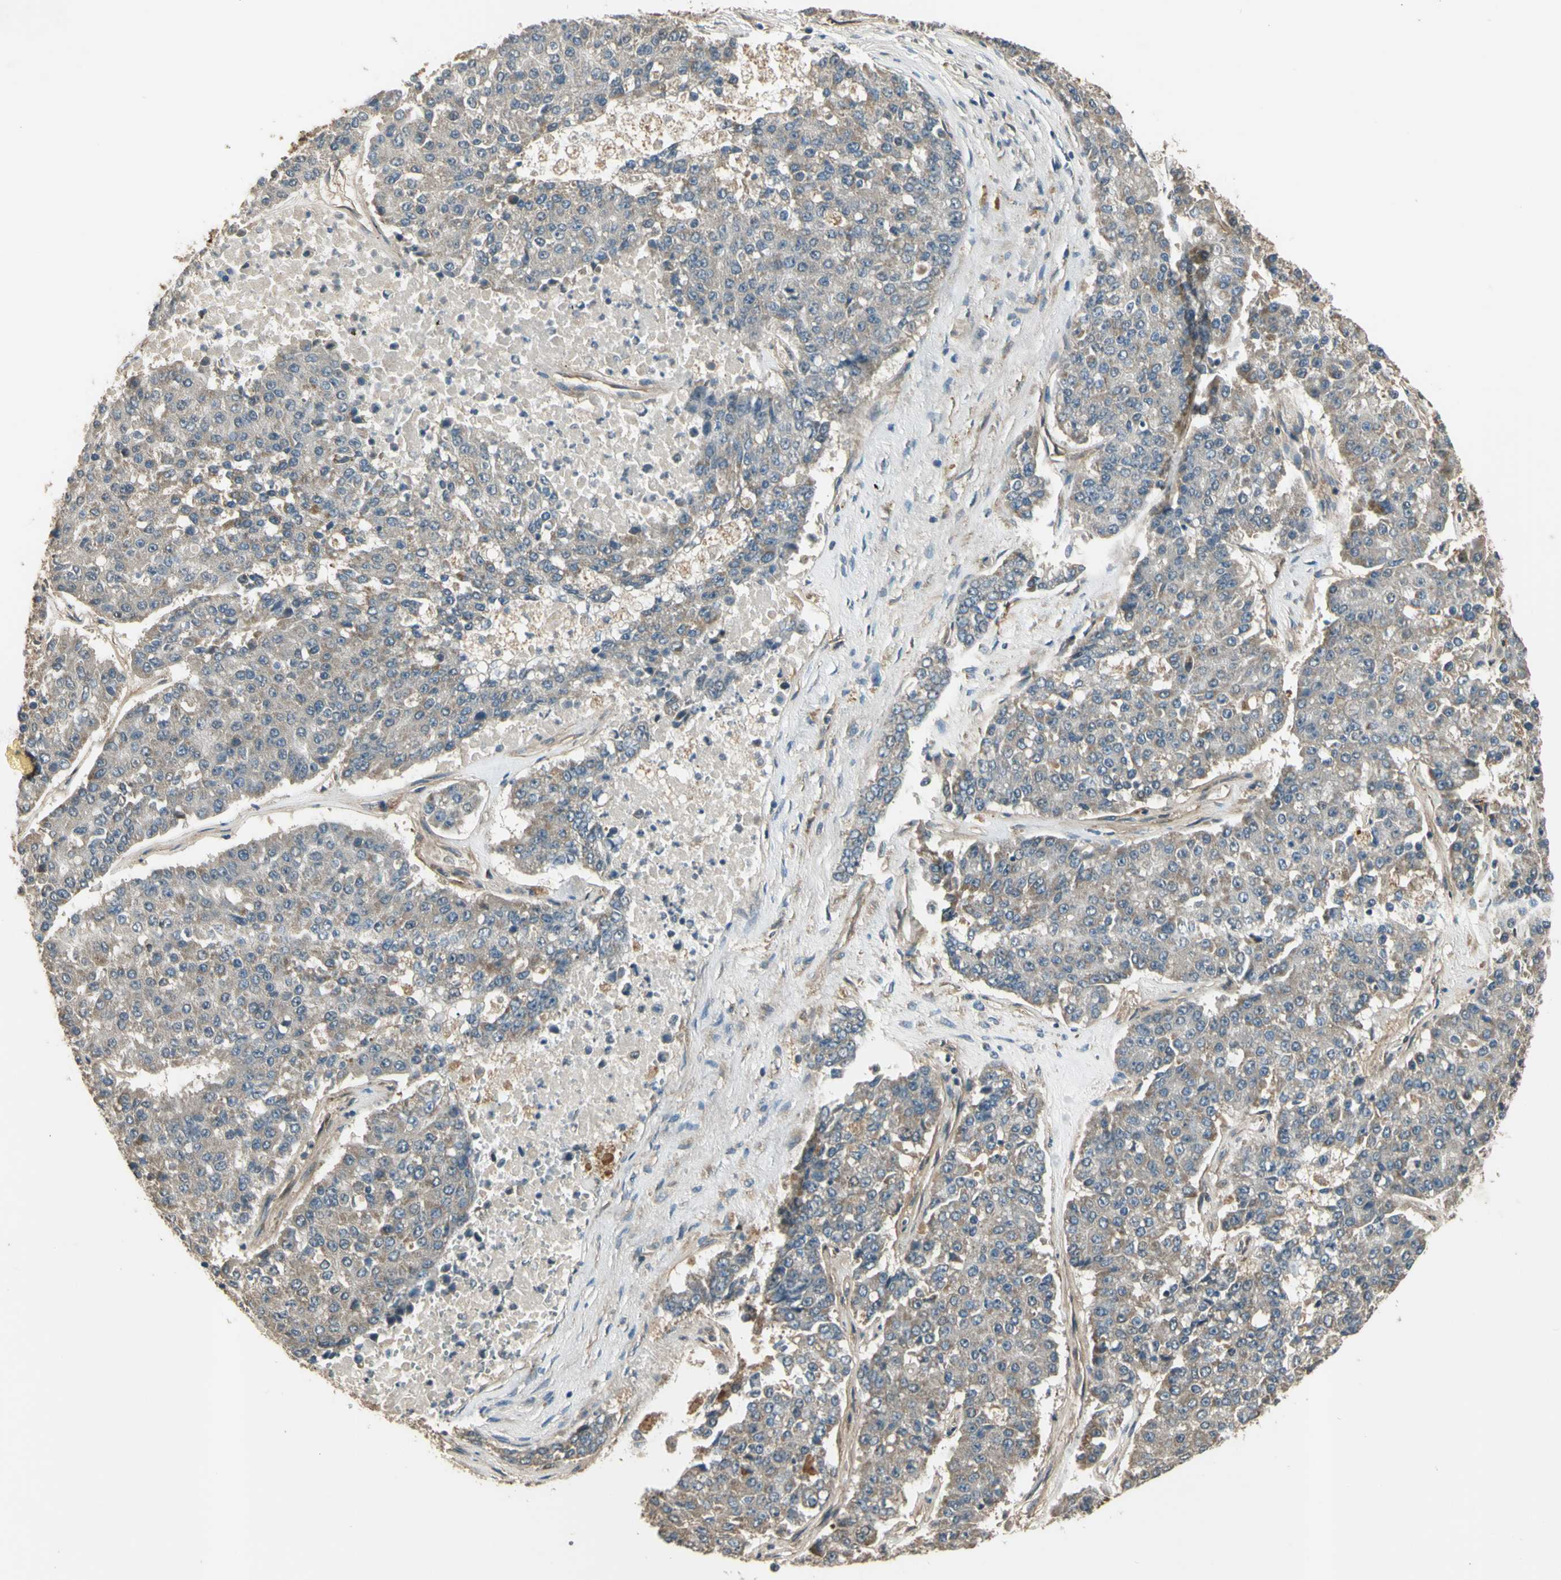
{"staining": {"intensity": "weak", "quantity": "25%-75%", "location": "cytoplasmic/membranous"}, "tissue": "pancreatic cancer", "cell_type": "Tumor cells", "image_type": "cancer", "snomed": [{"axis": "morphology", "description": "Adenocarcinoma, NOS"}, {"axis": "topography", "description": "Pancreas"}], "caption": "Pancreatic cancer (adenocarcinoma) was stained to show a protein in brown. There is low levels of weak cytoplasmic/membranous expression in about 25%-75% of tumor cells. The staining is performed using DAB brown chromogen to label protein expression. The nuclei are counter-stained blue using hematoxylin.", "gene": "EFNB2", "patient": {"sex": "male", "age": 50}}